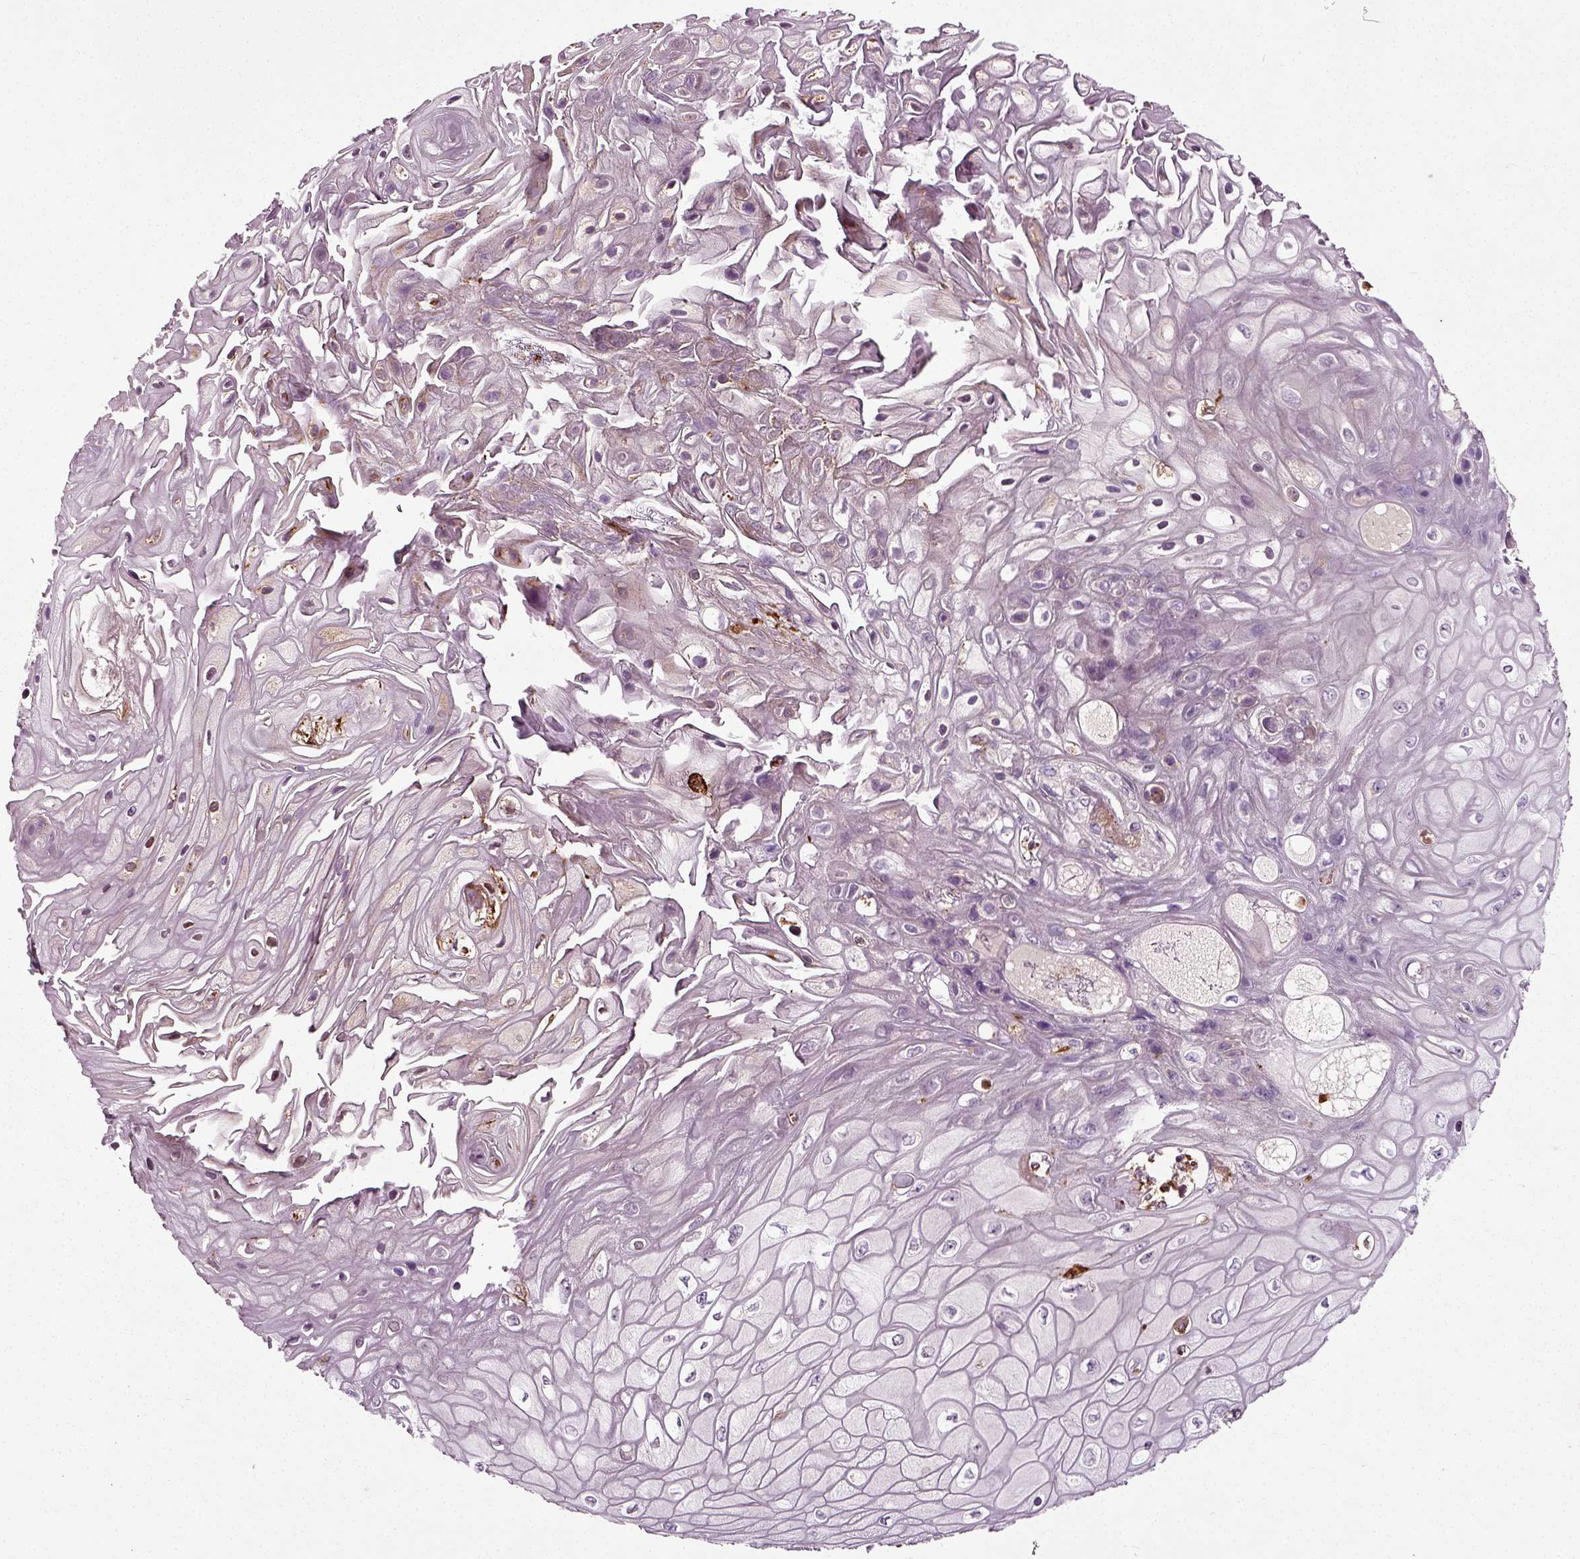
{"staining": {"intensity": "negative", "quantity": "none", "location": "none"}, "tissue": "skin cancer", "cell_type": "Tumor cells", "image_type": "cancer", "snomed": [{"axis": "morphology", "description": "Squamous cell carcinoma, NOS"}, {"axis": "topography", "description": "Skin"}], "caption": "There is no significant expression in tumor cells of skin squamous cell carcinoma.", "gene": "RHOF", "patient": {"sex": "male", "age": 62}}